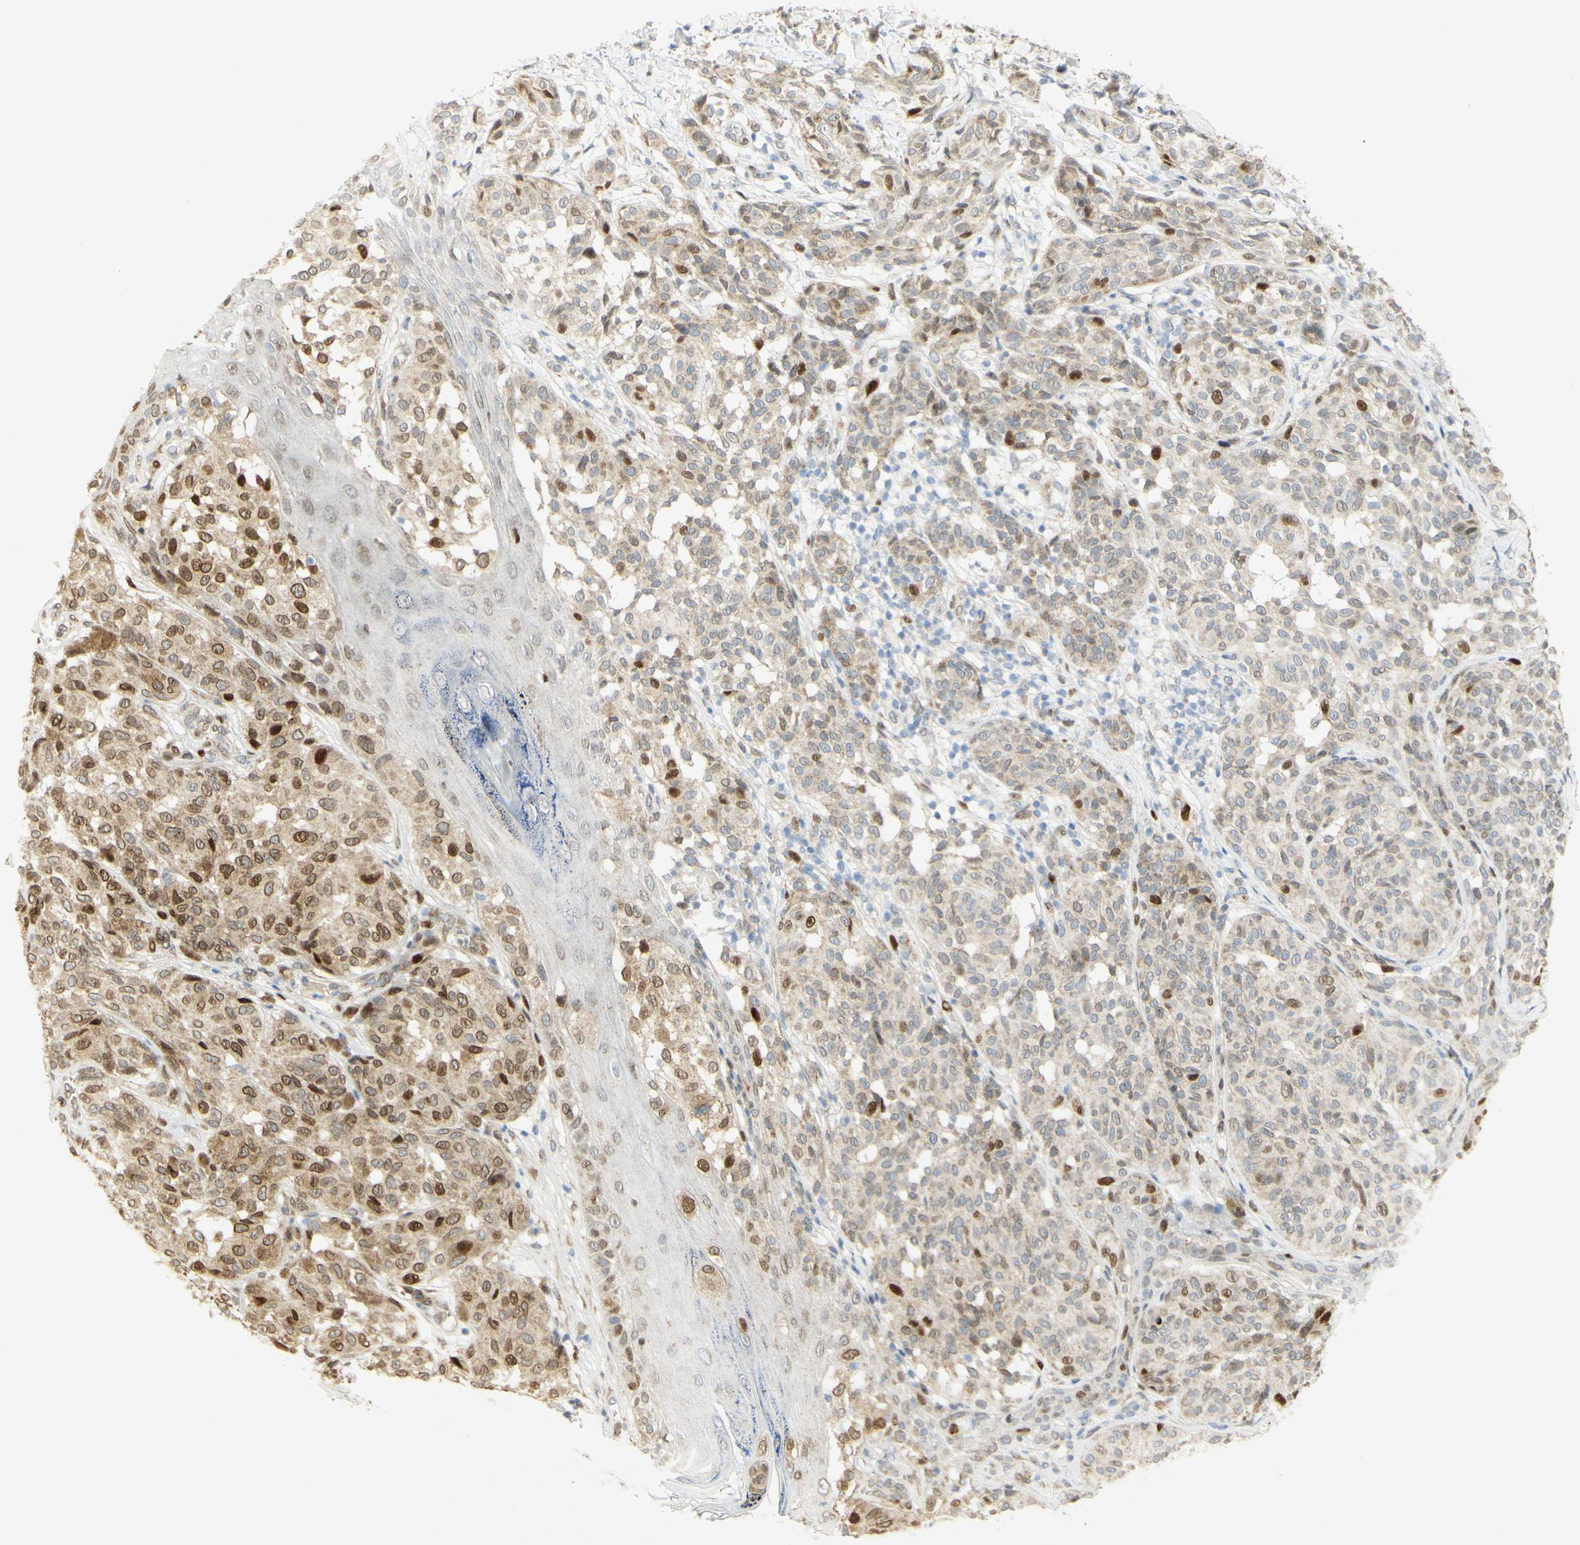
{"staining": {"intensity": "moderate", "quantity": "25%-75%", "location": "cytoplasmic/membranous,nuclear"}, "tissue": "melanoma", "cell_type": "Tumor cells", "image_type": "cancer", "snomed": [{"axis": "morphology", "description": "Malignant melanoma, NOS"}, {"axis": "topography", "description": "Skin"}], "caption": "Immunohistochemistry (IHC) of malignant melanoma demonstrates medium levels of moderate cytoplasmic/membranous and nuclear expression in approximately 25%-75% of tumor cells.", "gene": "E2F1", "patient": {"sex": "female", "age": 46}}